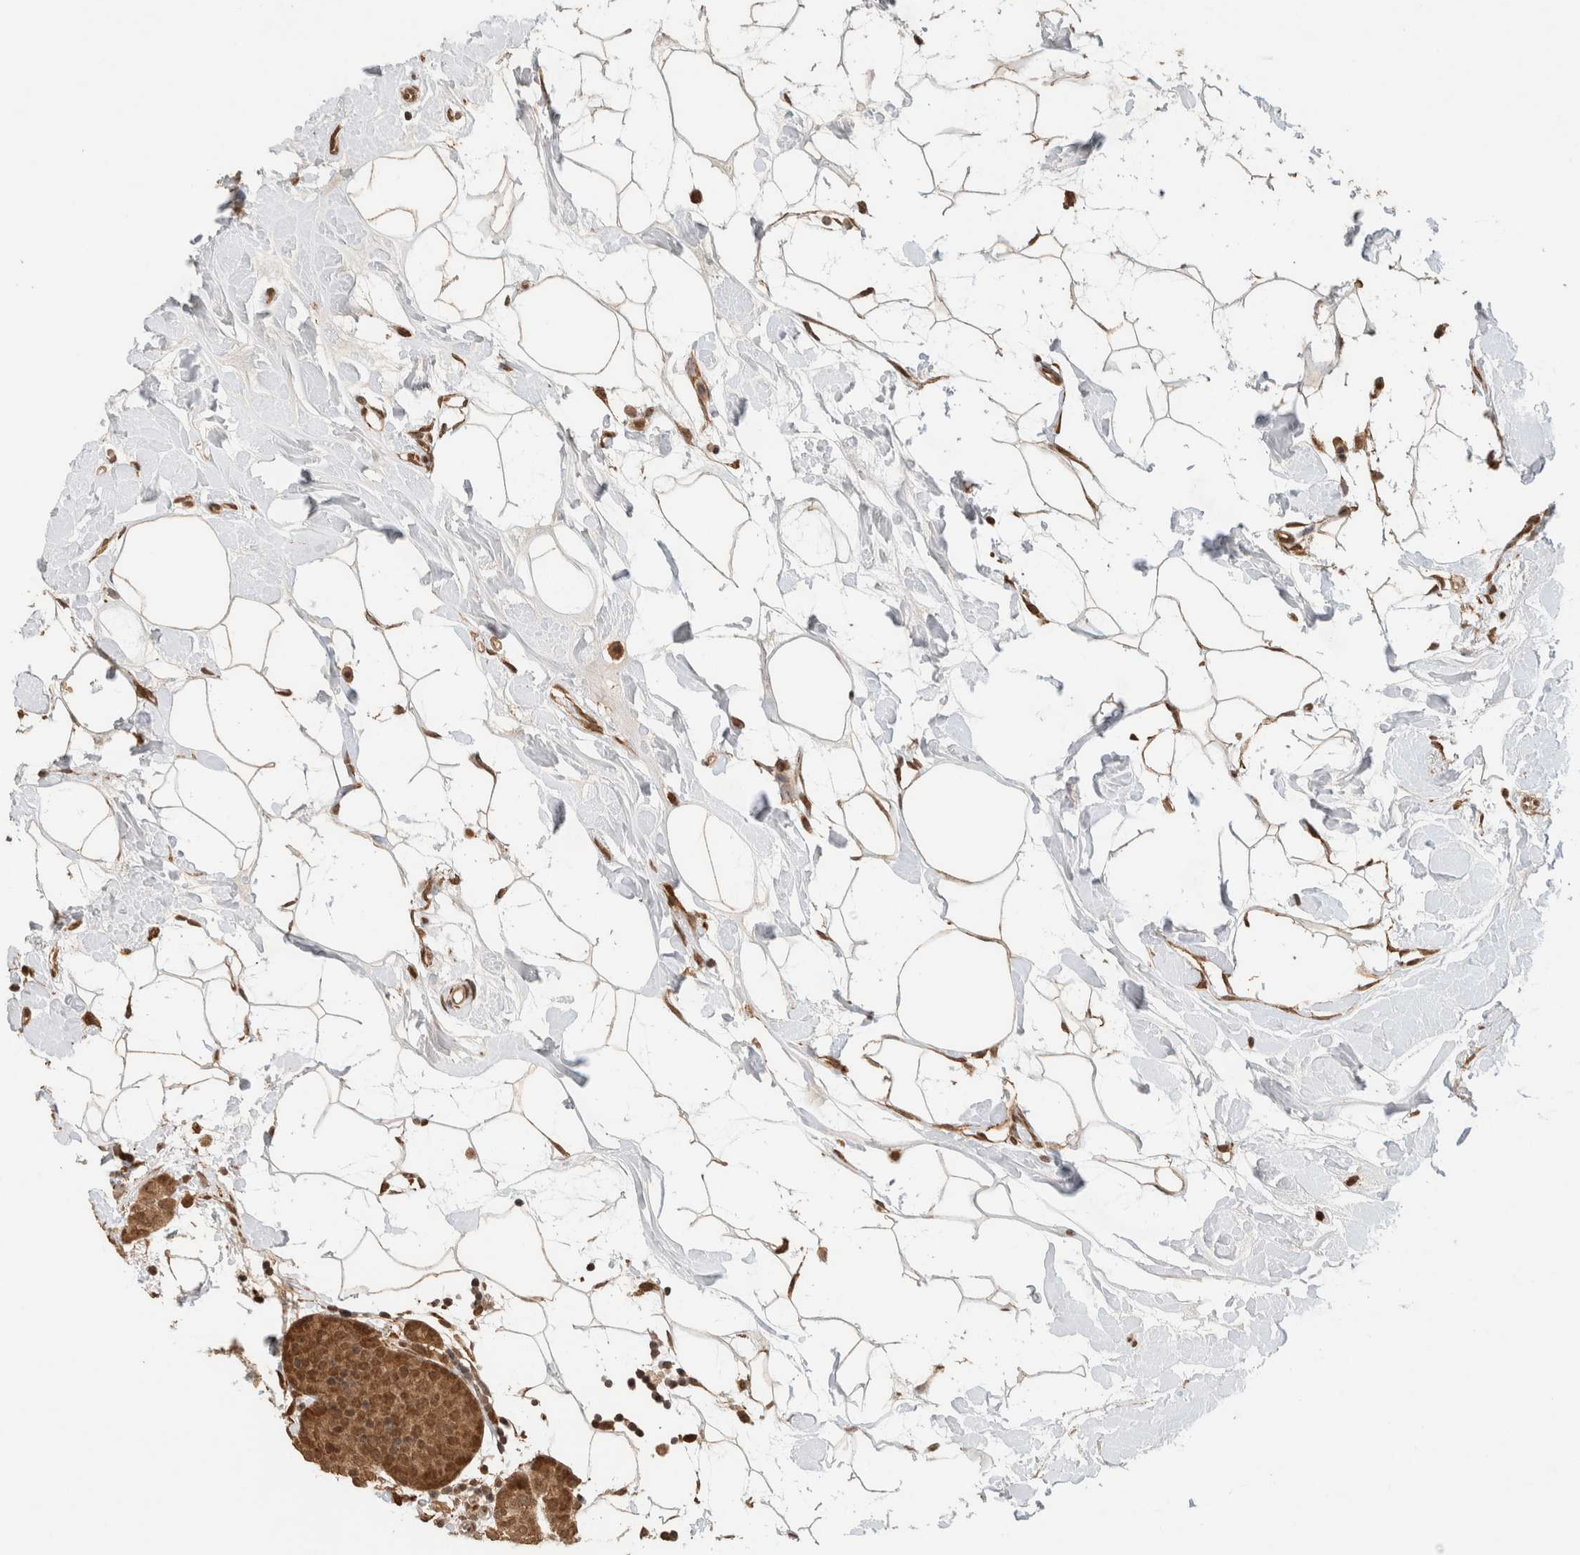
{"staining": {"intensity": "moderate", "quantity": ">75%", "location": "cytoplasmic/membranous,nuclear"}, "tissue": "breast cancer", "cell_type": "Tumor cells", "image_type": "cancer", "snomed": [{"axis": "morphology", "description": "Lobular carcinoma, in situ"}, {"axis": "morphology", "description": "Lobular carcinoma"}, {"axis": "topography", "description": "Breast"}], "caption": "IHC image of breast cancer stained for a protein (brown), which displays medium levels of moderate cytoplasmic/membranous and nuclear positivity in about >75% of tumor cells.", "gene": "C1orf21", "patient": {"sex": "female", "age": 41}}